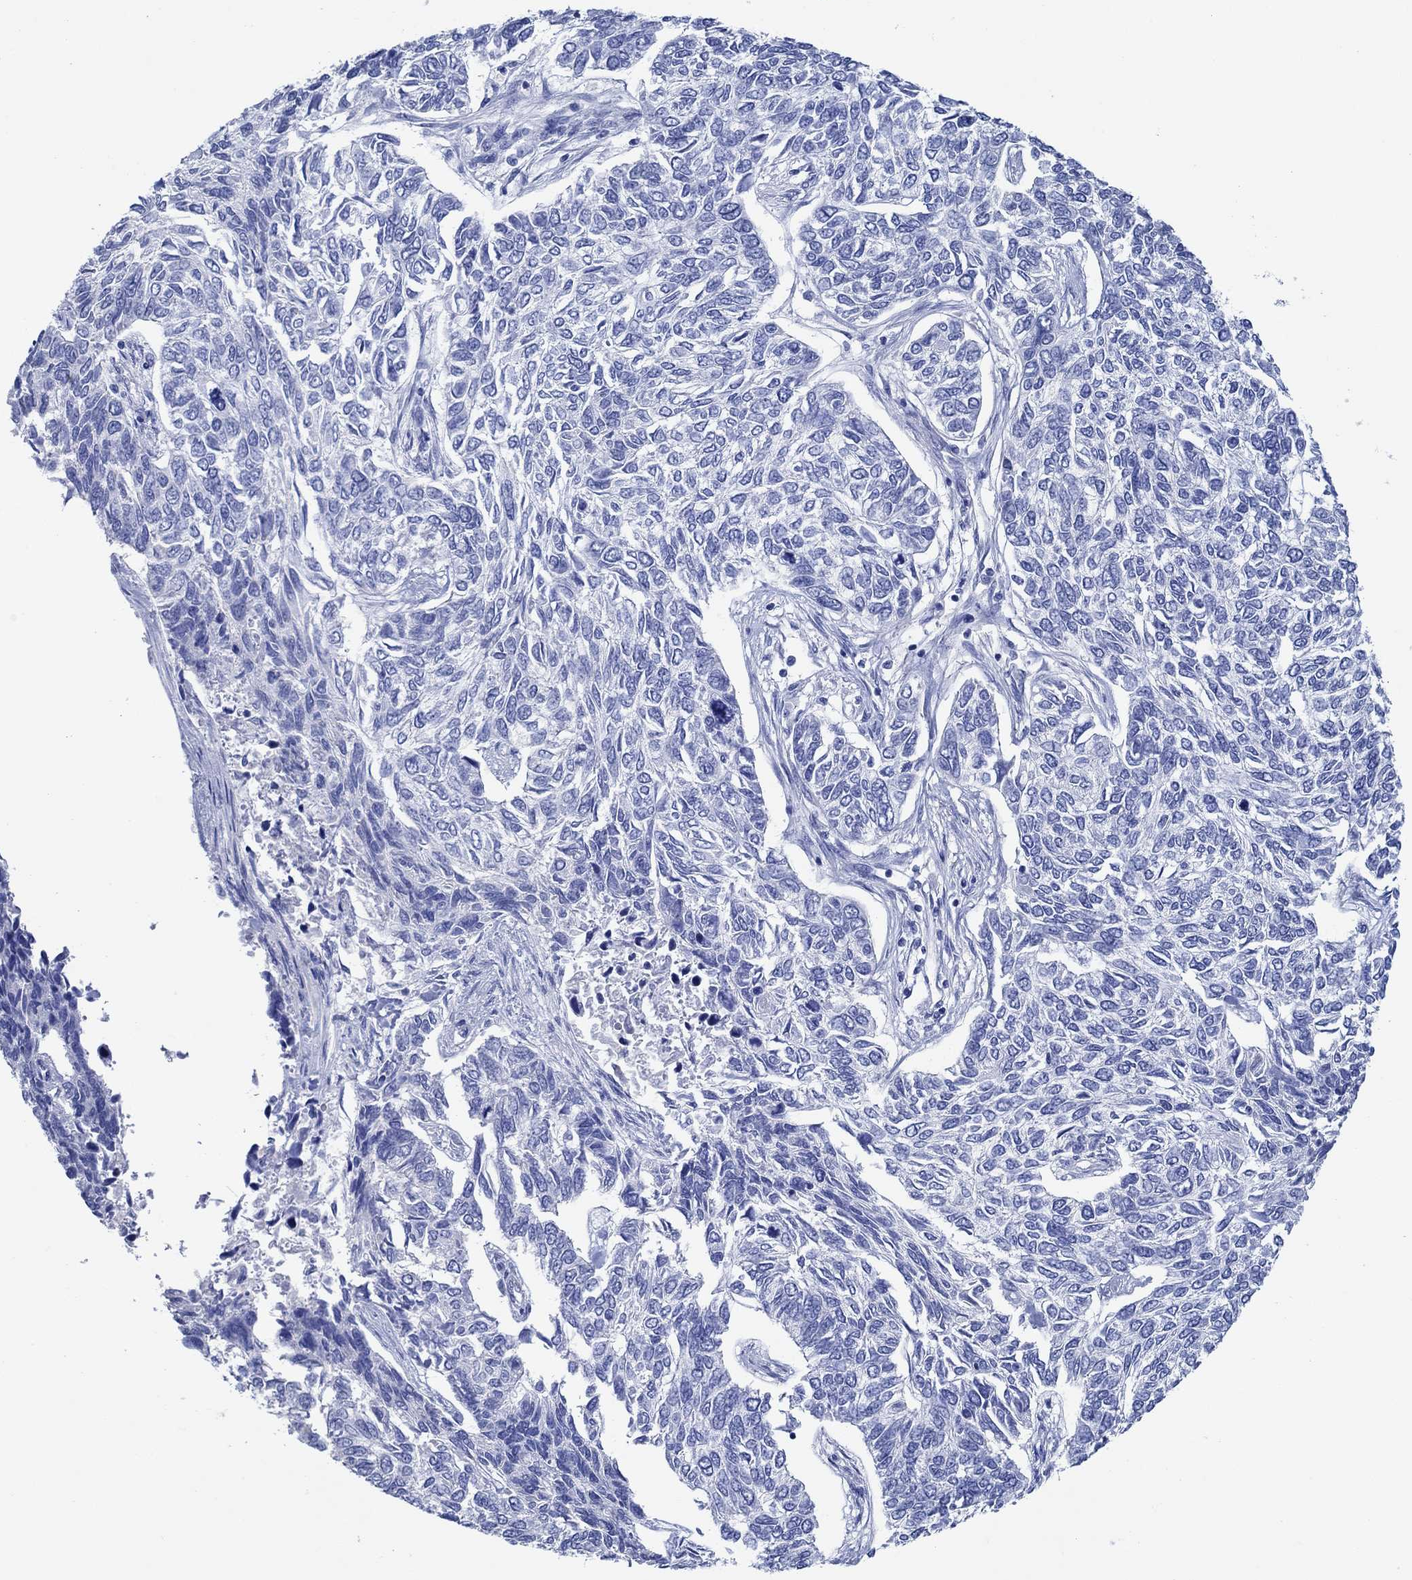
{"staining": {"intensity": "negative", "quantity": "none", "location": "none"}, "tissue": "skin cancer", "cell_type": "Tumor cells", "image_type": "cancer", "snomed": [{"axis": "morphology", "description": "Basal cell carcinoma"}, {"axis": "topography", "description": "Skin"}], "caption": "IHC histopathology image of neoplastic tissue: human skin basal cell carcinoma stained with DAB shows no significant protein positivity in tumor cells. (Immunohistochemistry (ihc), brightfield microscopy, high magnification).", "gene": "IGFBP6", "patient": {"sex": "female", "age": 65}}